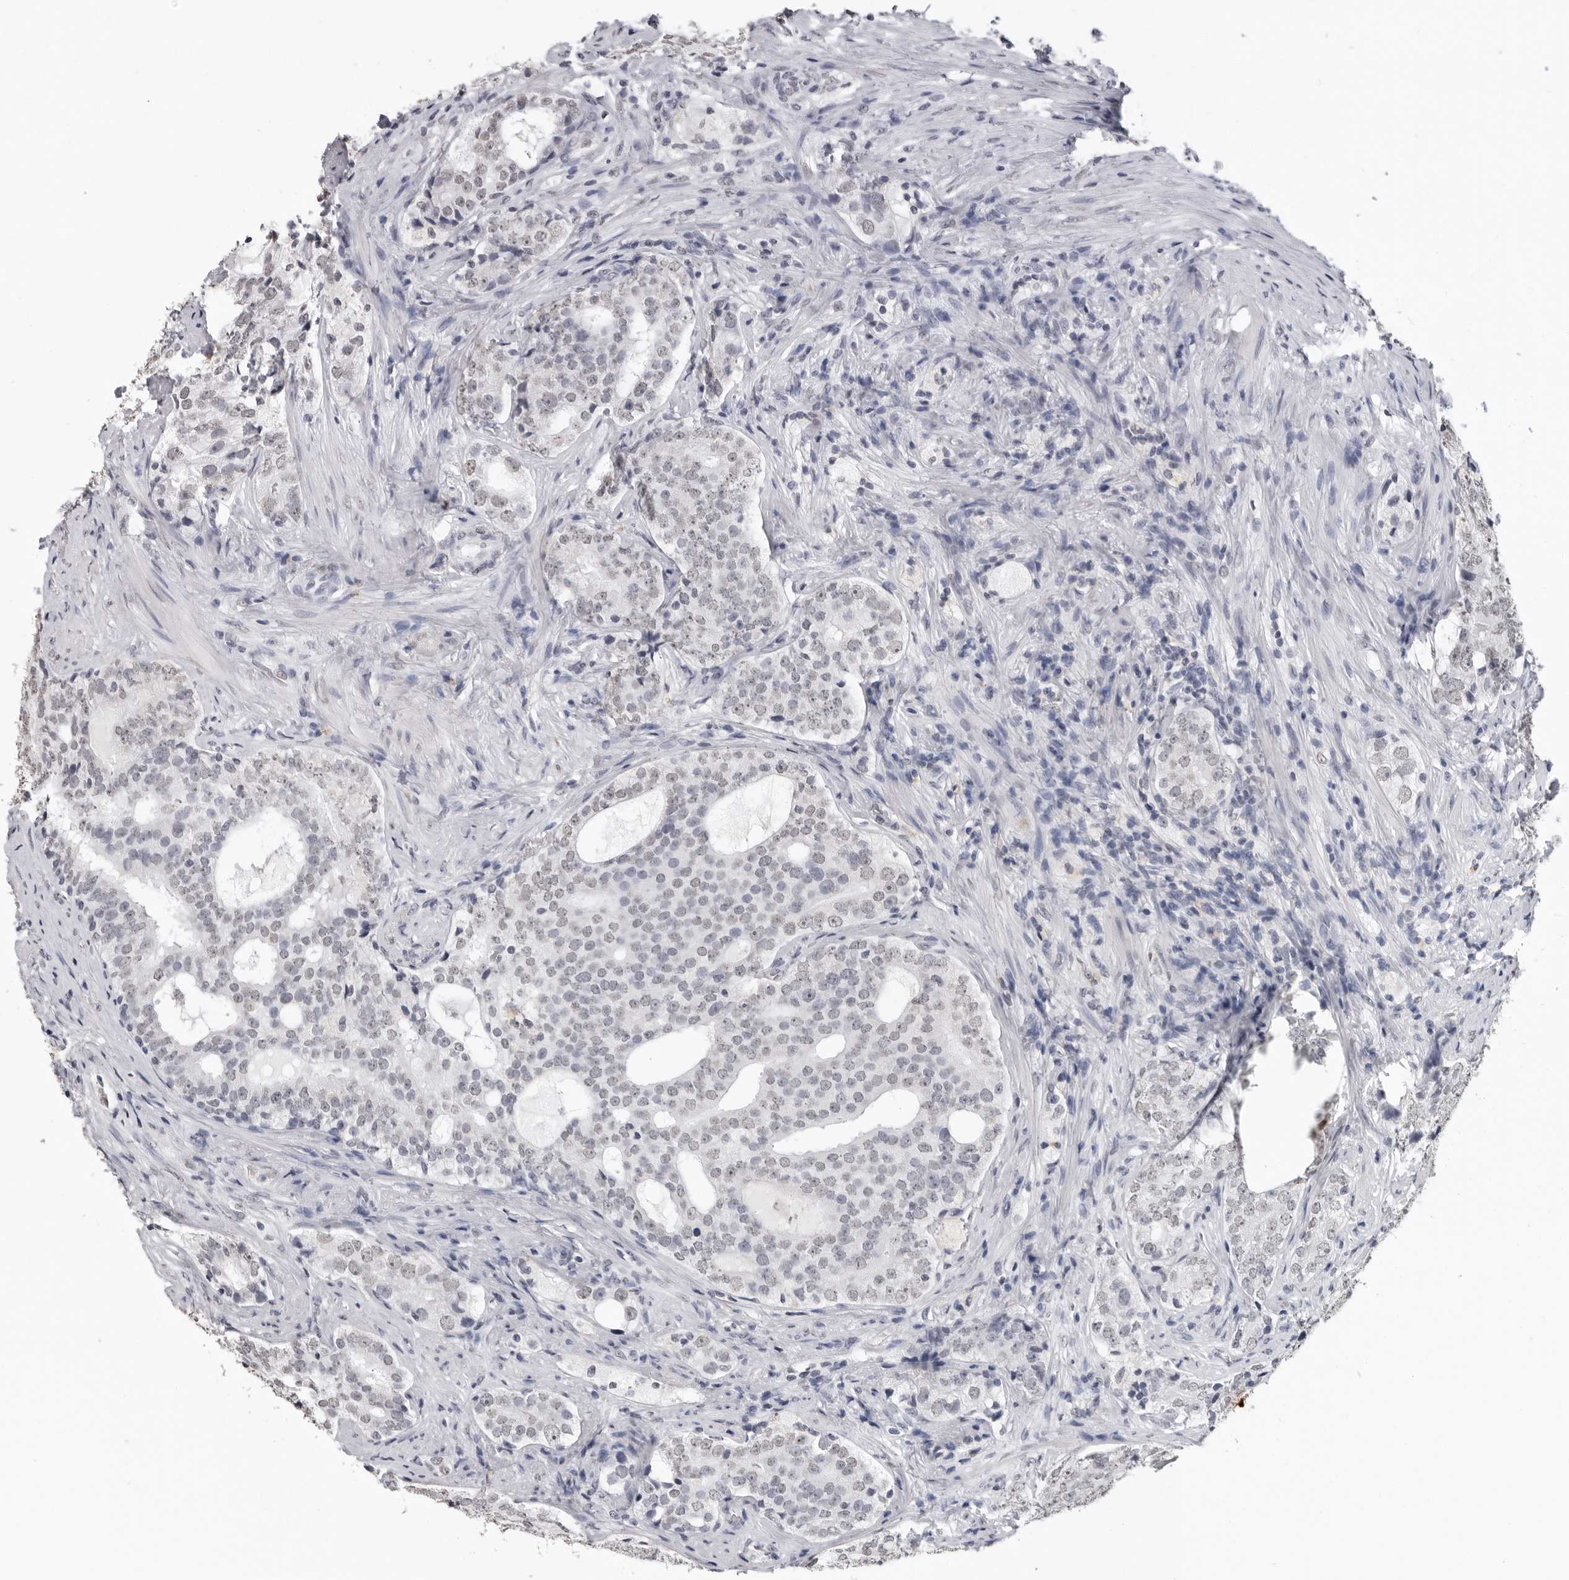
{"staining": {"intensity": "weak", "quantity": ">75%", "location": "nuclear"}, "tissue": "prostate cancer", "cell_type": "Tumor cells", "image_type": "cancer", "snomed": [{"axis": "morphology", "description": "Adenocarcinoma, High grade"}, {"axis": "topography", "description": "Prostate"}], "caption": "Prostate cancer (high-grade adenocarcinoma) stained with a brown dye reveals weak nuclear positive staining in about >75% of tumor cells.", "gene": "HEPACAM", "patient": {"sex": "male", "age": 56}}